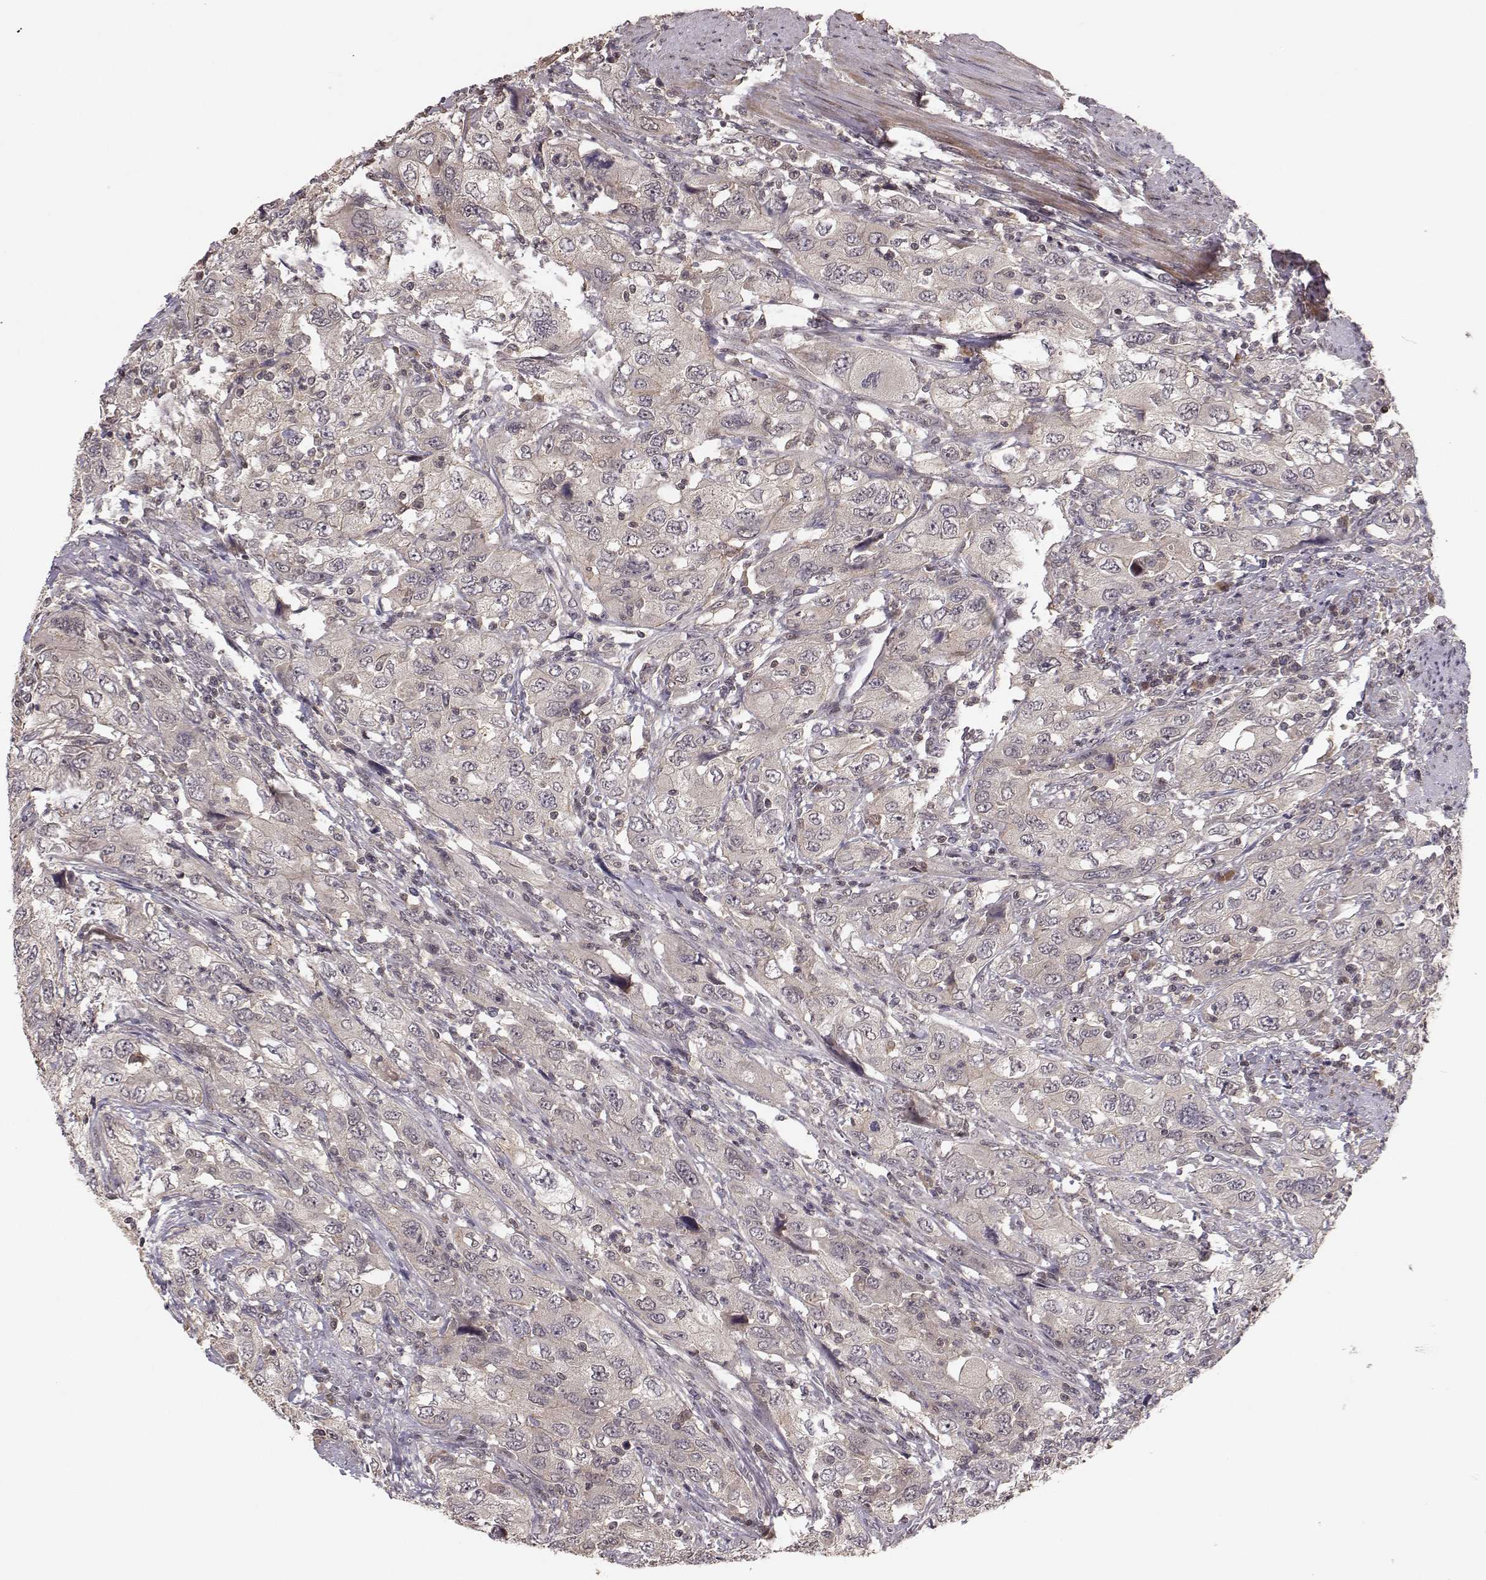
{"staining": {"intensity": "negative", "quantity": "none", "location": "none"}, "tissue": "urothelial cancer", "cell_type": "Tumor cells", "image_type": "cancer", "snomed": [{"axis": "morphology", "description": "Urothelial carcinoma, High grade"}, {"axis": "topography", "description": "Urinary bladder"}], "caption": "A high-resolution histopathology image shows IHC staining of high-grade urothelial carcinoma, which demonstrates no significant positivity in tumor cells.", "gene": "PLEKHG3", "patient": {"sex": "male", "age": 76}}